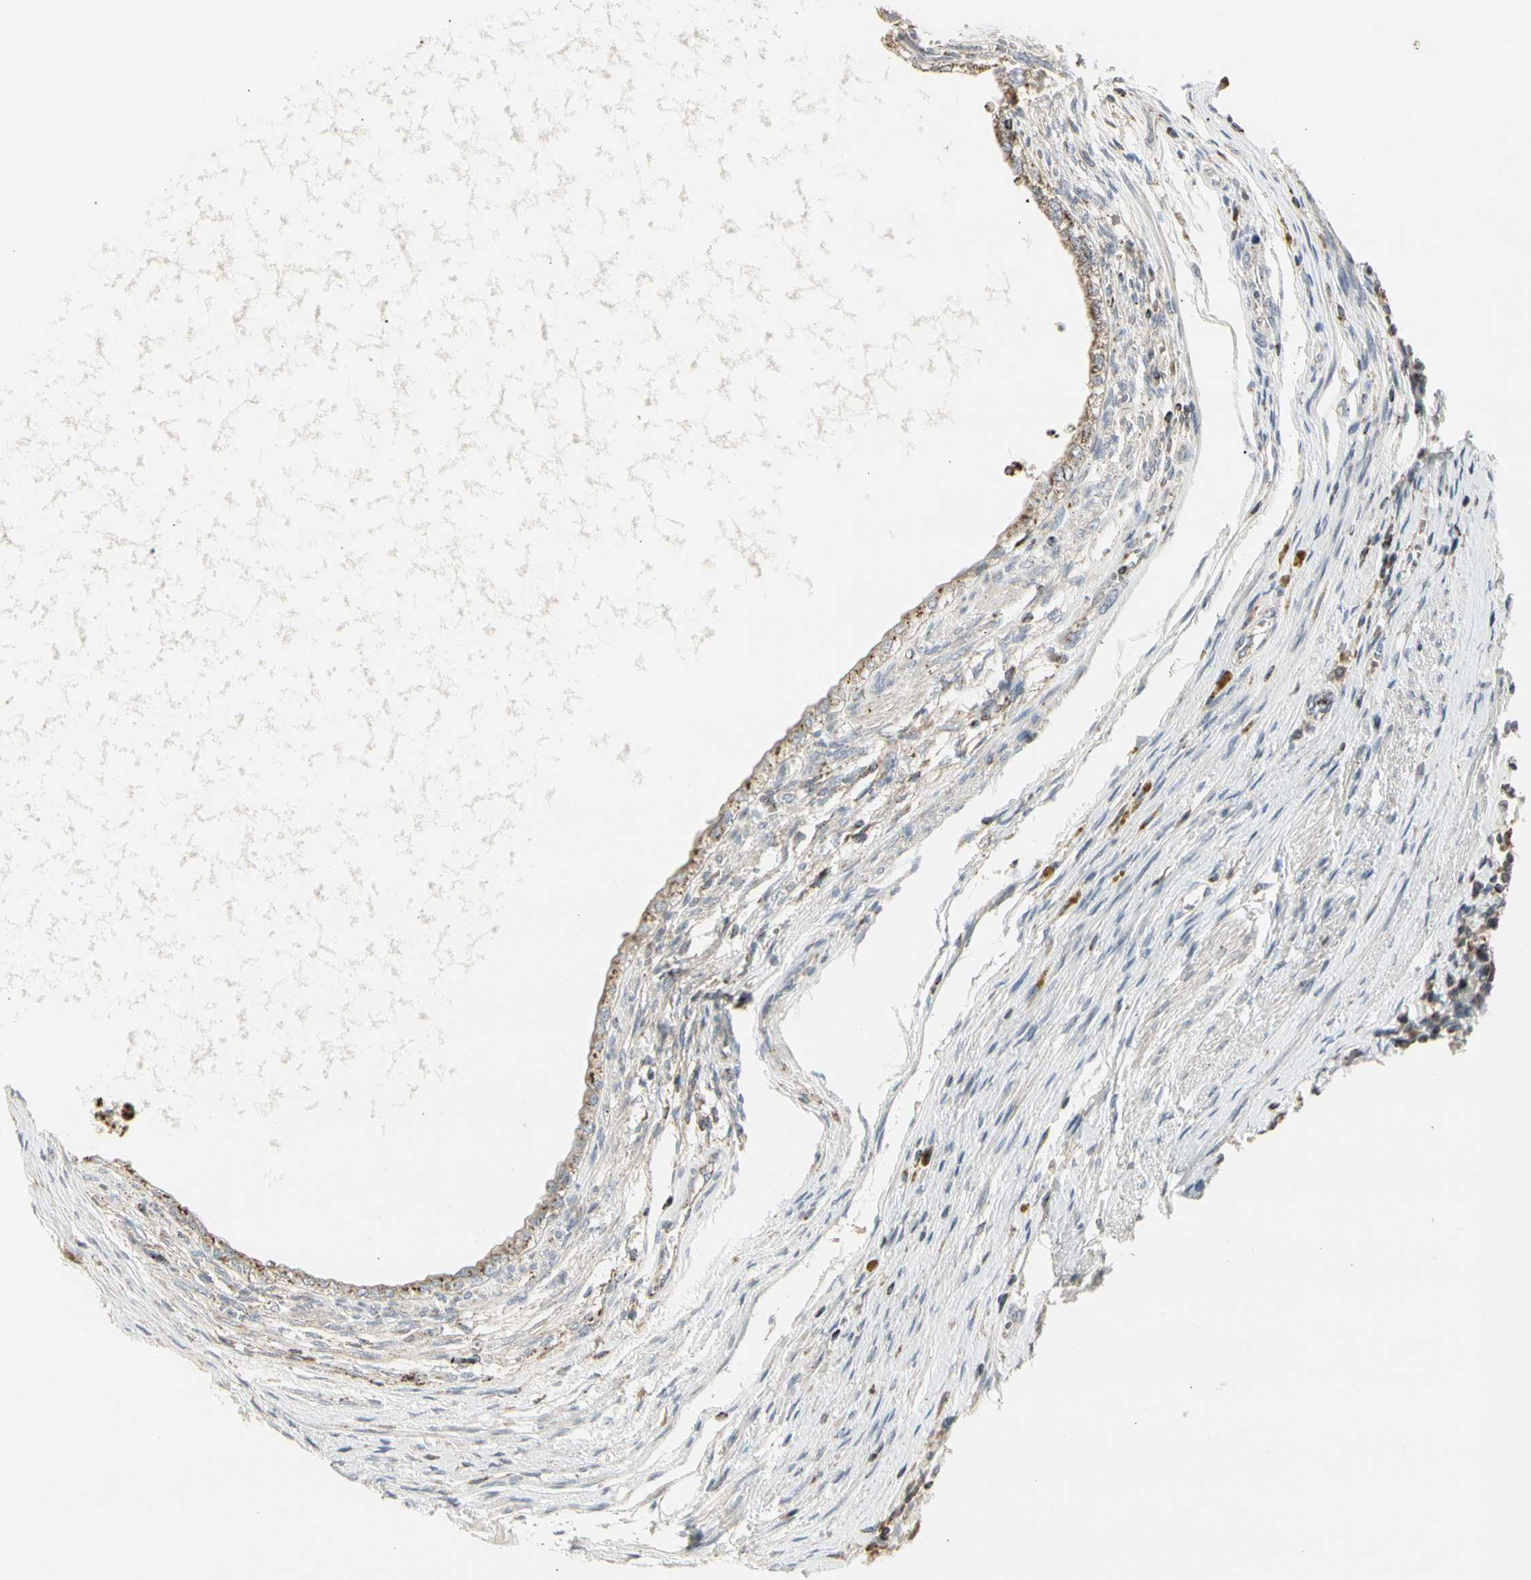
{"staining": {"intensity": "weak", "quantity": ">75%", "location": "cytoplasmic/membranous"}, "tissue": "testis cancer", "cell_type": "Tumor cells", "image_type": "cancer", "snomed": [{"axis": "morphology", "description": "Carcinoma, Embryonal, NOS"}, {"axis": "topography", "description": "Testis"}], "caption": "Immunohistochemistry image of neoplastic tissue: human testis cancer (embryonal carcinoma) stained using IHC exhibits low levels of weak protein expression localized specifically in the cytoplasmic/membranous of tumor cells, appearing as a cytoplasmic/membranous brown color.", "gene": "TMEM176A", "patient": {"sex": "male", "age": 26}}